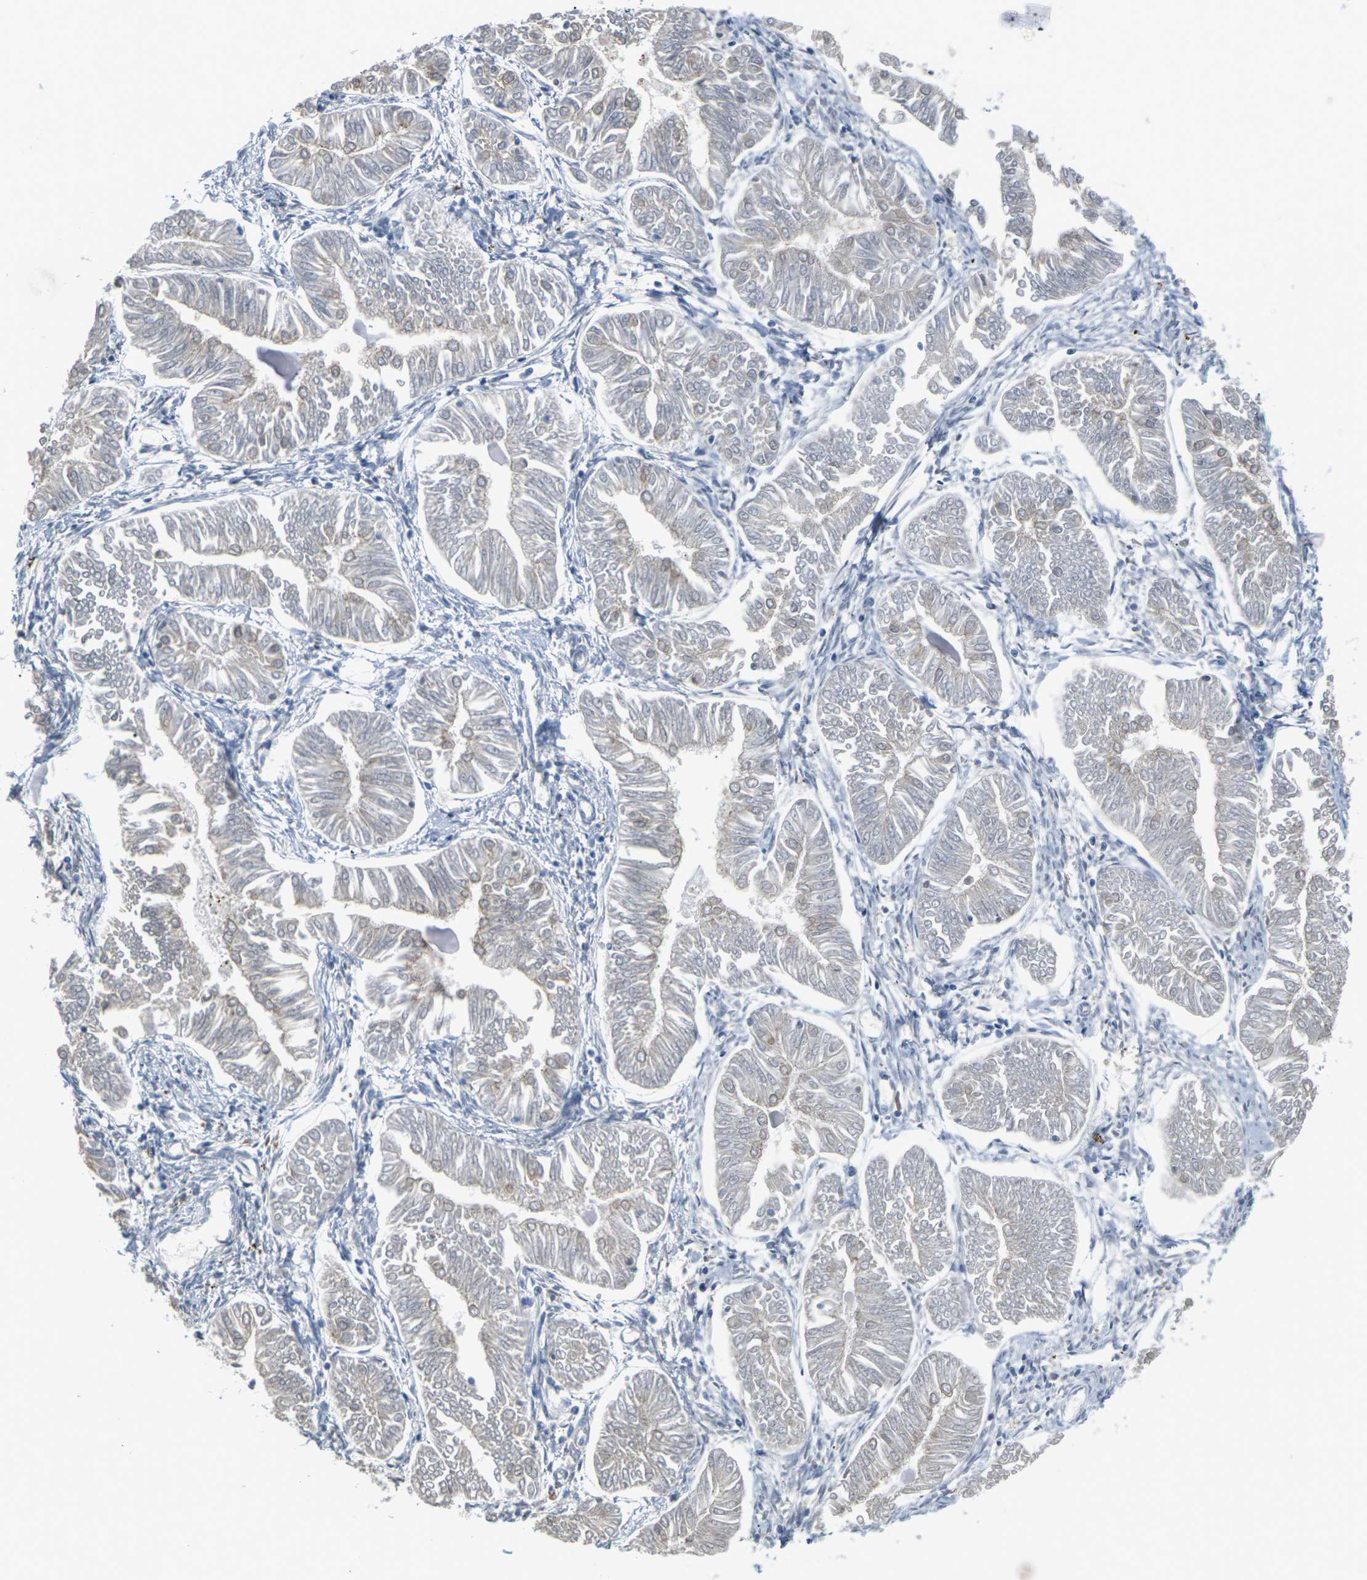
{"staining": {"intensity": "moderate", "quantity": "<25%", "location": "cytoplasmic/membranous"}, "tissue": "endometrial cancer", "cell_type": "Tumor cells", "image_type": "cancer", "snomed": [{"axis": "morphology", "description": "Adenocarcinoma, NOS"}, {"axis": "topography", "description": "Endometrium"}], "caption": "Protein analysis of endometrial adenocarcinoma tissue demonstrates moderate cytoplasmic/membranous expression in about <25% of tumor cells.", "gene": "PKP2", "patient": {"sex": "female", "age": 53}}